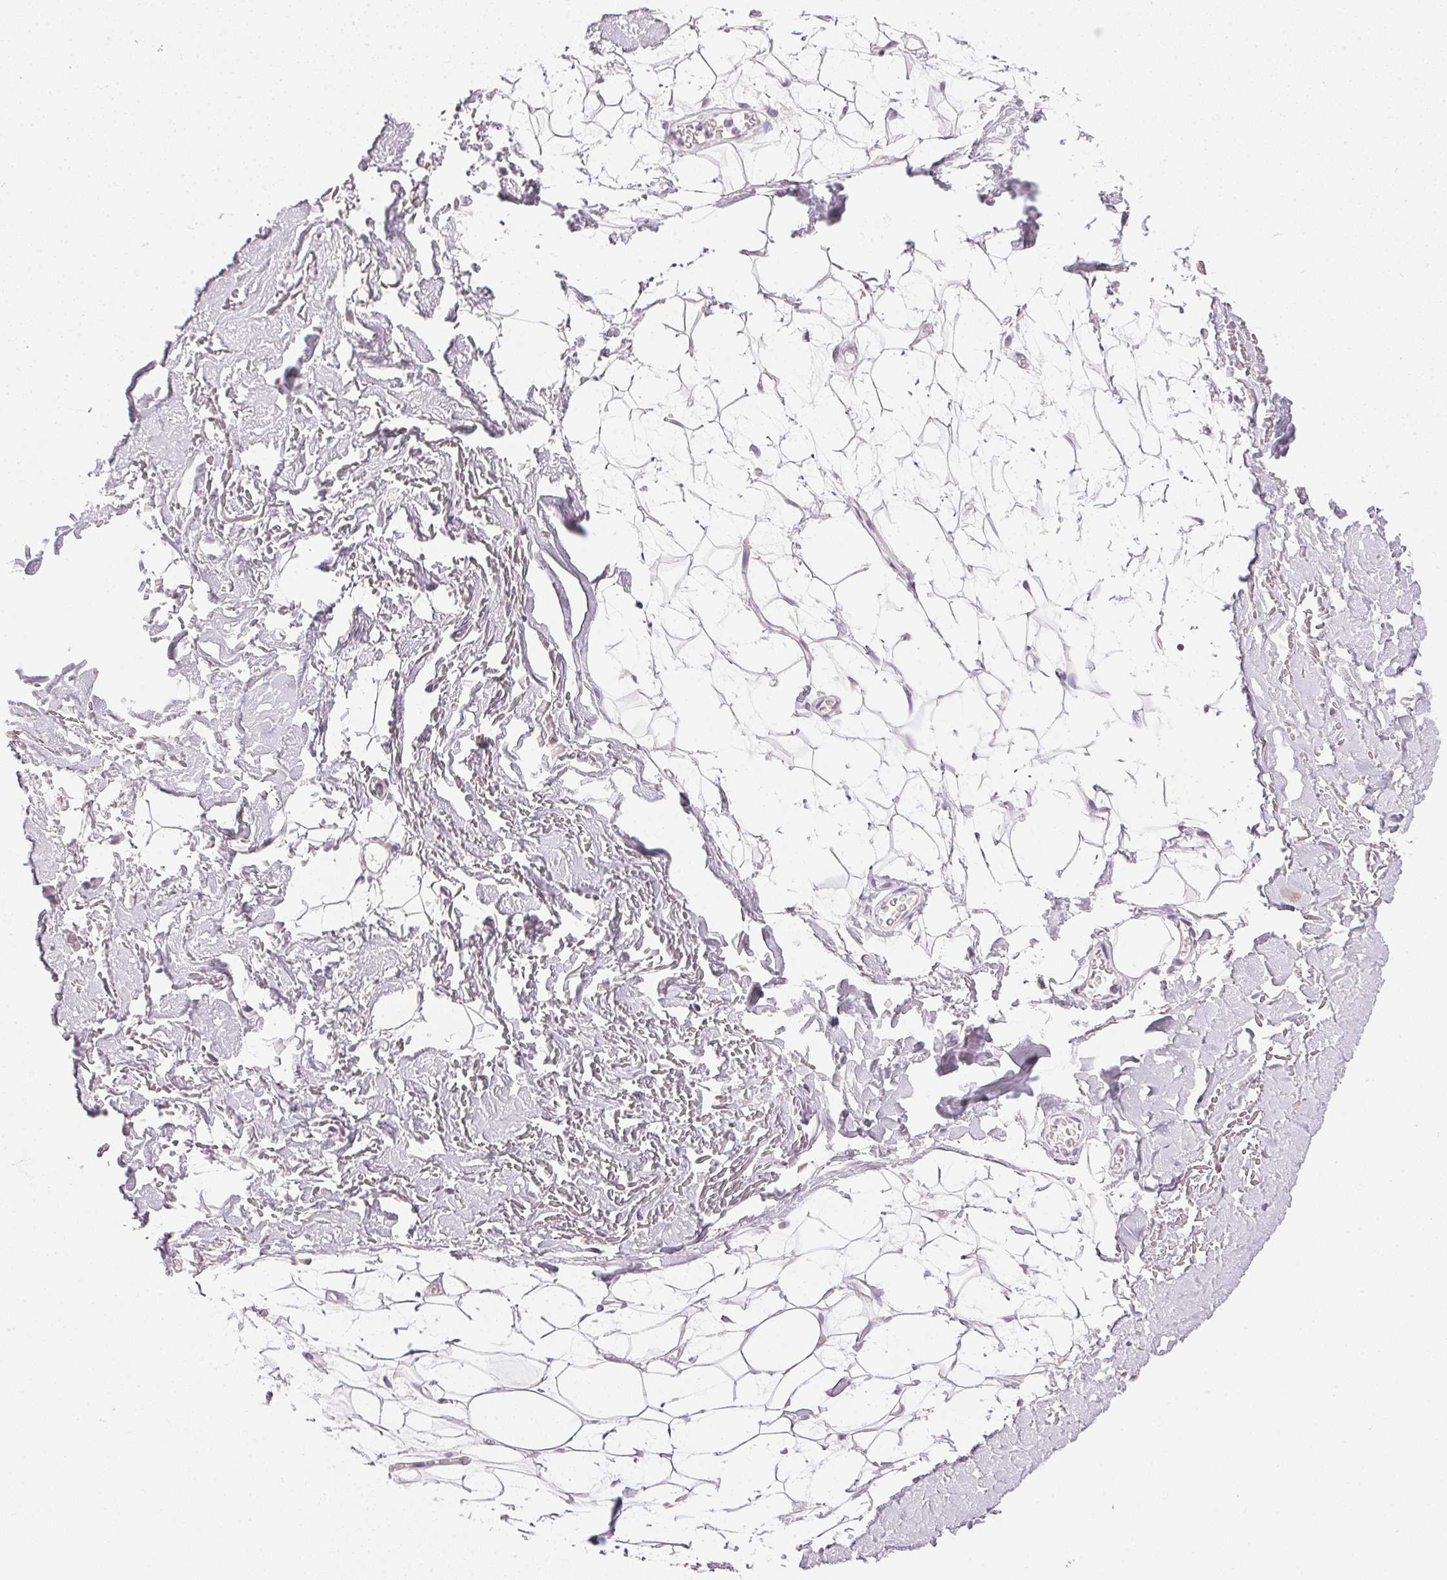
{"staining": {"intensity": "negative", "quantity": "none", "location": "none"}, "tissue": "adipose tissue", "cell_type": "Adipocytes", "image_type": "normal", "snomed": [{"axis": "morphology", "description": "Normal tissue, NOS"}, {"axis": "topography", "description": "Anal"}, {"axis": "topography", "description": "Peripheral nerve tissue"}], "caption": "A high-resolution micrograph shows IHC staining of unremarkable adipose tissue, which demonstrates no significant staining in adipocytes. (Brightfield microscopy of DAB immunohistochemistry at high magnification).", "gene": "IGFBP1", "patient": {"sex": "male", "age": 78}}